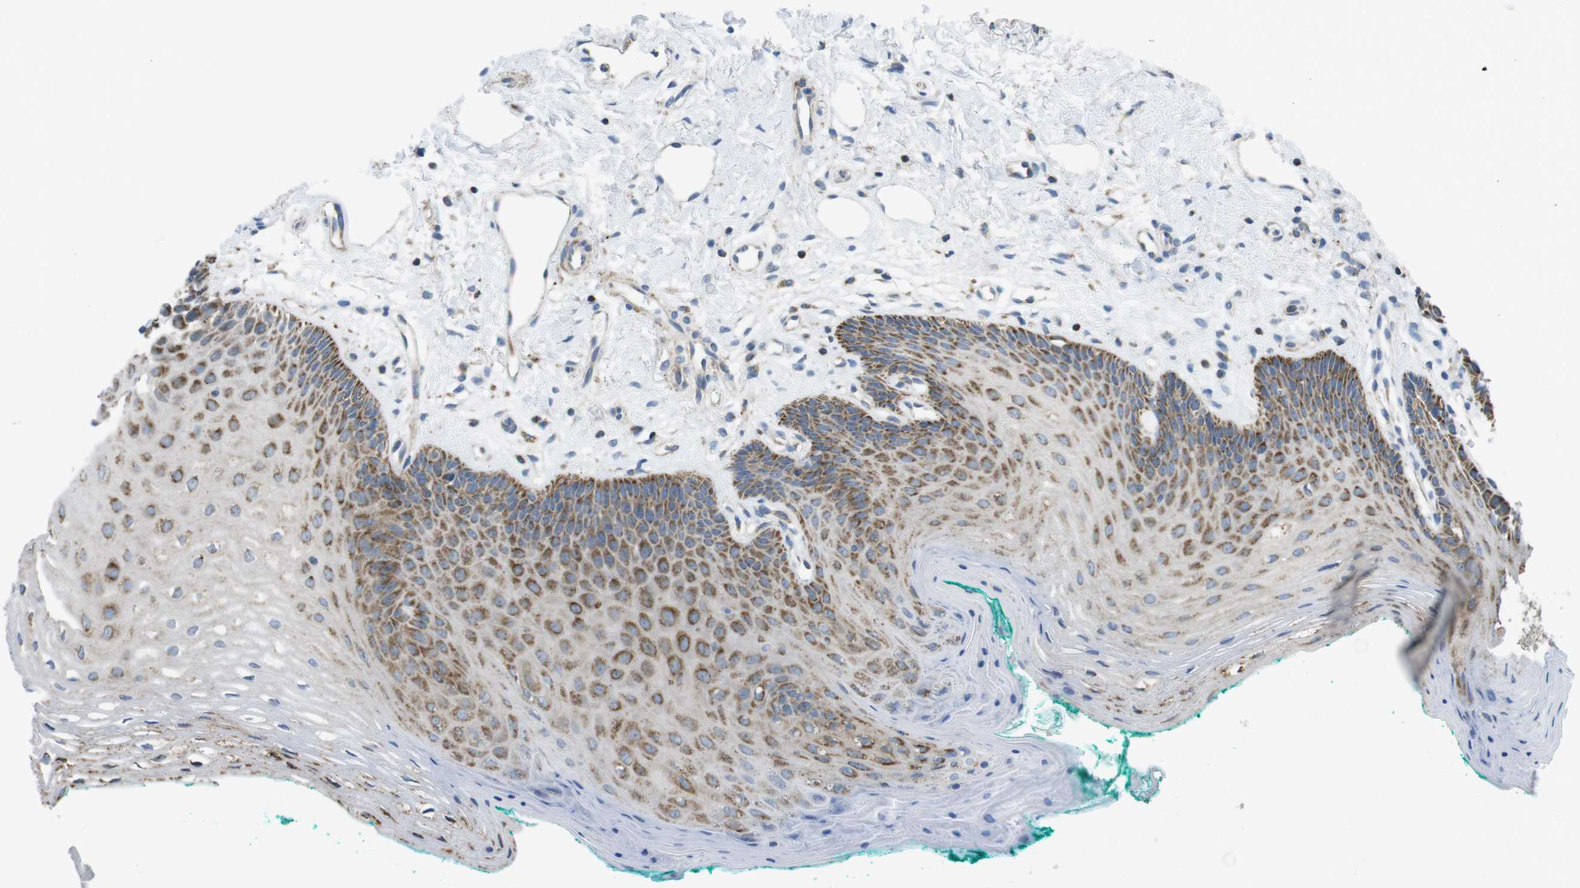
{"staining": {"intensity": "moderate", "quantity": ">75%", "location": "cytoplasmic/membranous"}, "tissue": "oral mucosa", "cell_type": "Squamous epithelial cells", "image_type": "normal", "snomed": [{"axis": "morphology", "description": "Normal tissue, NOS"}, {"axis": "topography", "description": "Skeletal muscle"}, {"axis": "topography", "description": "Oral tissue"}, {"axis": "topography", "description": "Peripheral nerve tissue"}], "caption": "Brown immunohistochemical staining in unremarkable oral mucosa exhibits moderate cytoplasmic/membranous staining in approximately >75% of squamous epithelial cells. (IHC, brightfield microscopy, high magnification).", "gene": "GRIK1", "patient": {"sex": "female", "age": 84}}